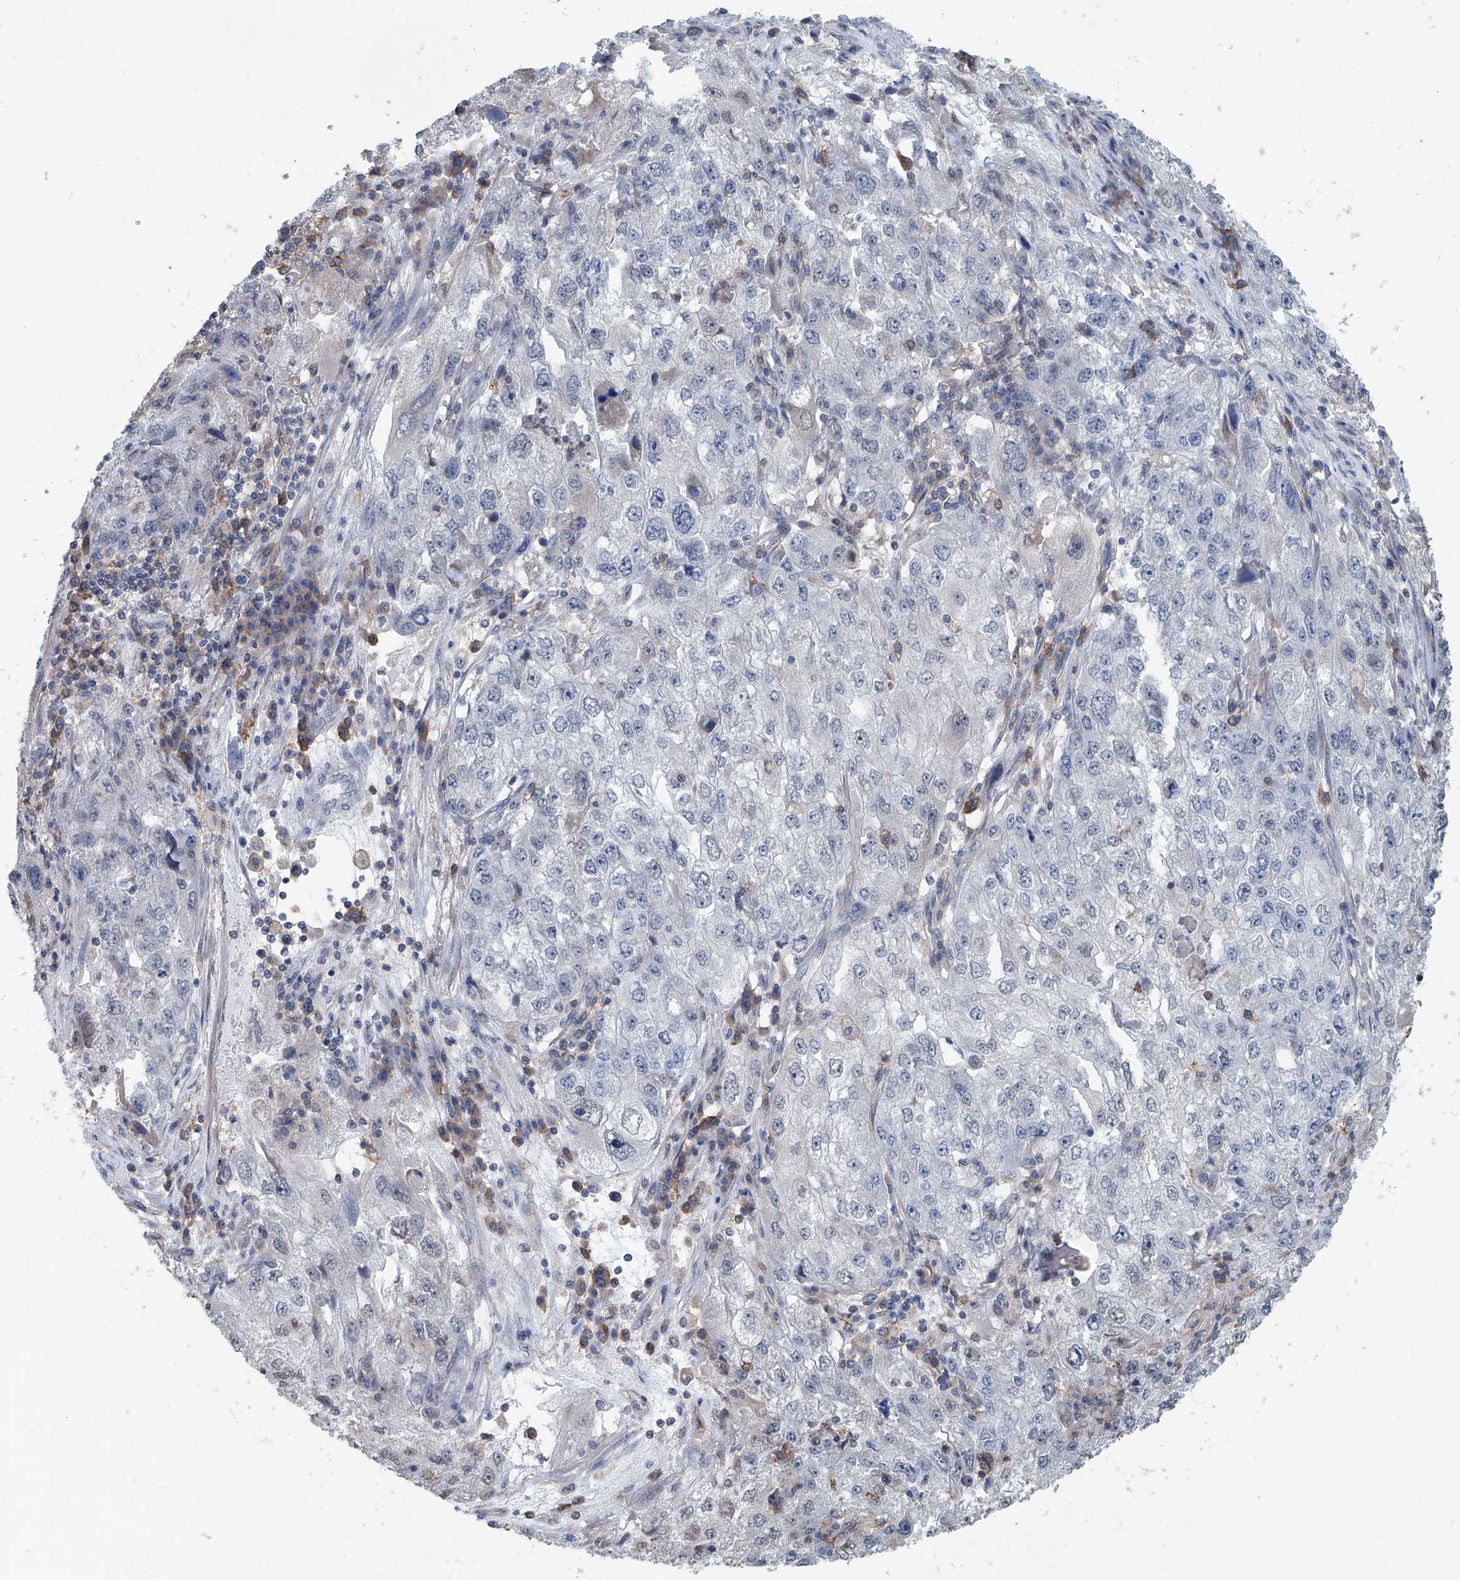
{"staining": {"intensity": "negative", "quantity": "none", "location": "none"}, "tissue": "endometrial cancer", "cell_type": "Tumor cells", "image_type": "cancer", "snomed": [{"axis": "morphology", "description": "Adenocarcinoma, NOS"}, {"axis": "topography", "description": "Endometrium"}], "caption": "This is an IHC micrograph of human endometrial adenocarcinoma. There is no expression in tumor cells.", "gene": "KCNK10", "patient": {"sex": "female", "age": 49}}